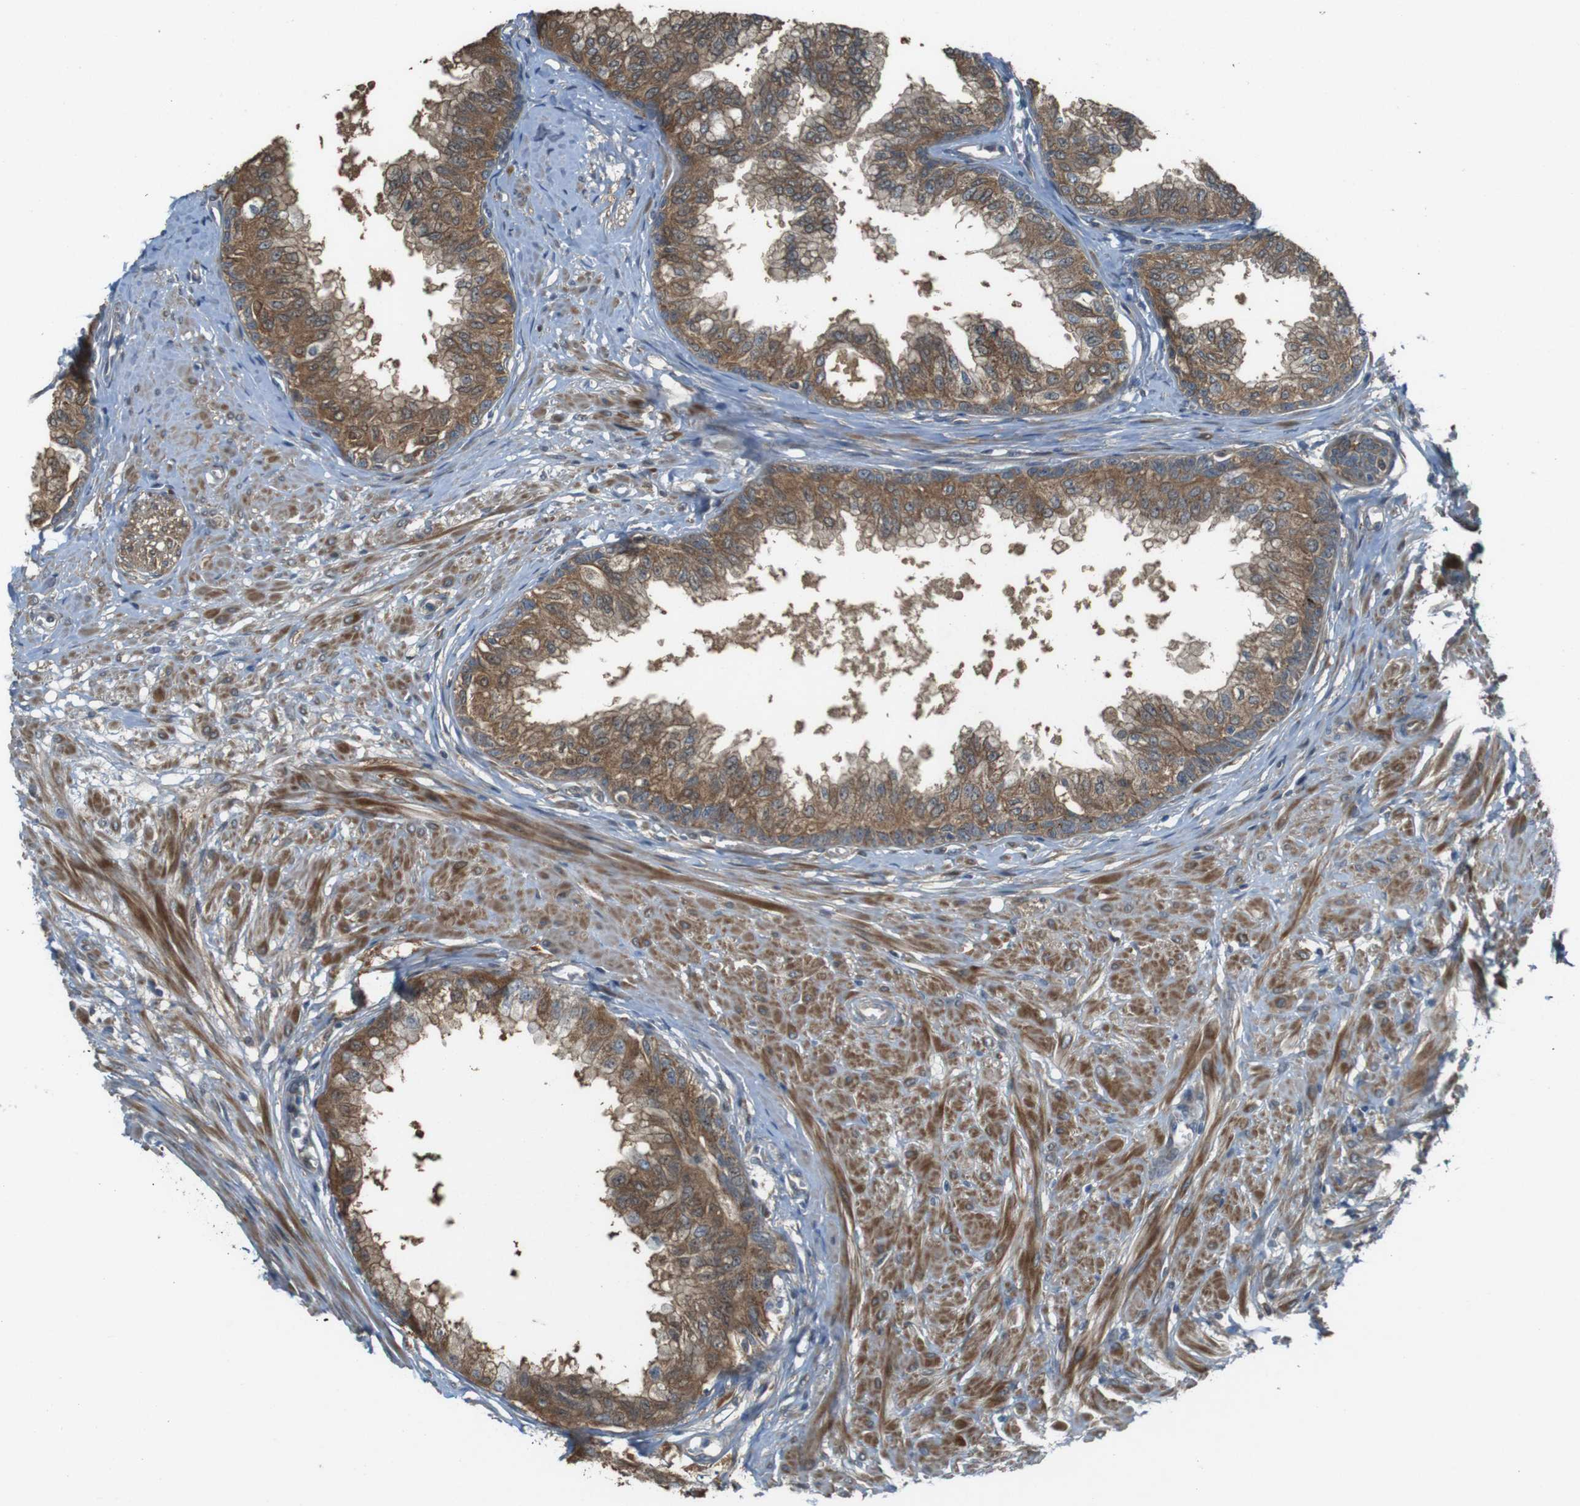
{"staining": {"intensity": "moderate", "quantity": ">75%", "location": "cytoplasmic/membranous"}, "tissue": "prostate", "cell_type": "Glandular cells", "image_type": "normal", "snomed": [{"axis": "morphology", "description": "Normal tissue, NOS"}, {"axis": "topography", "description": "Prostate"}, {"axis": "topography", "description": "Seminal veicle"}], "caption": "Moderate cytoplasmic/membranous staining is present in about >75% of glandular cells in unremarkable prostate.", "gene": "IFFO2", "patient": {"sex": "male", "age": 60}}